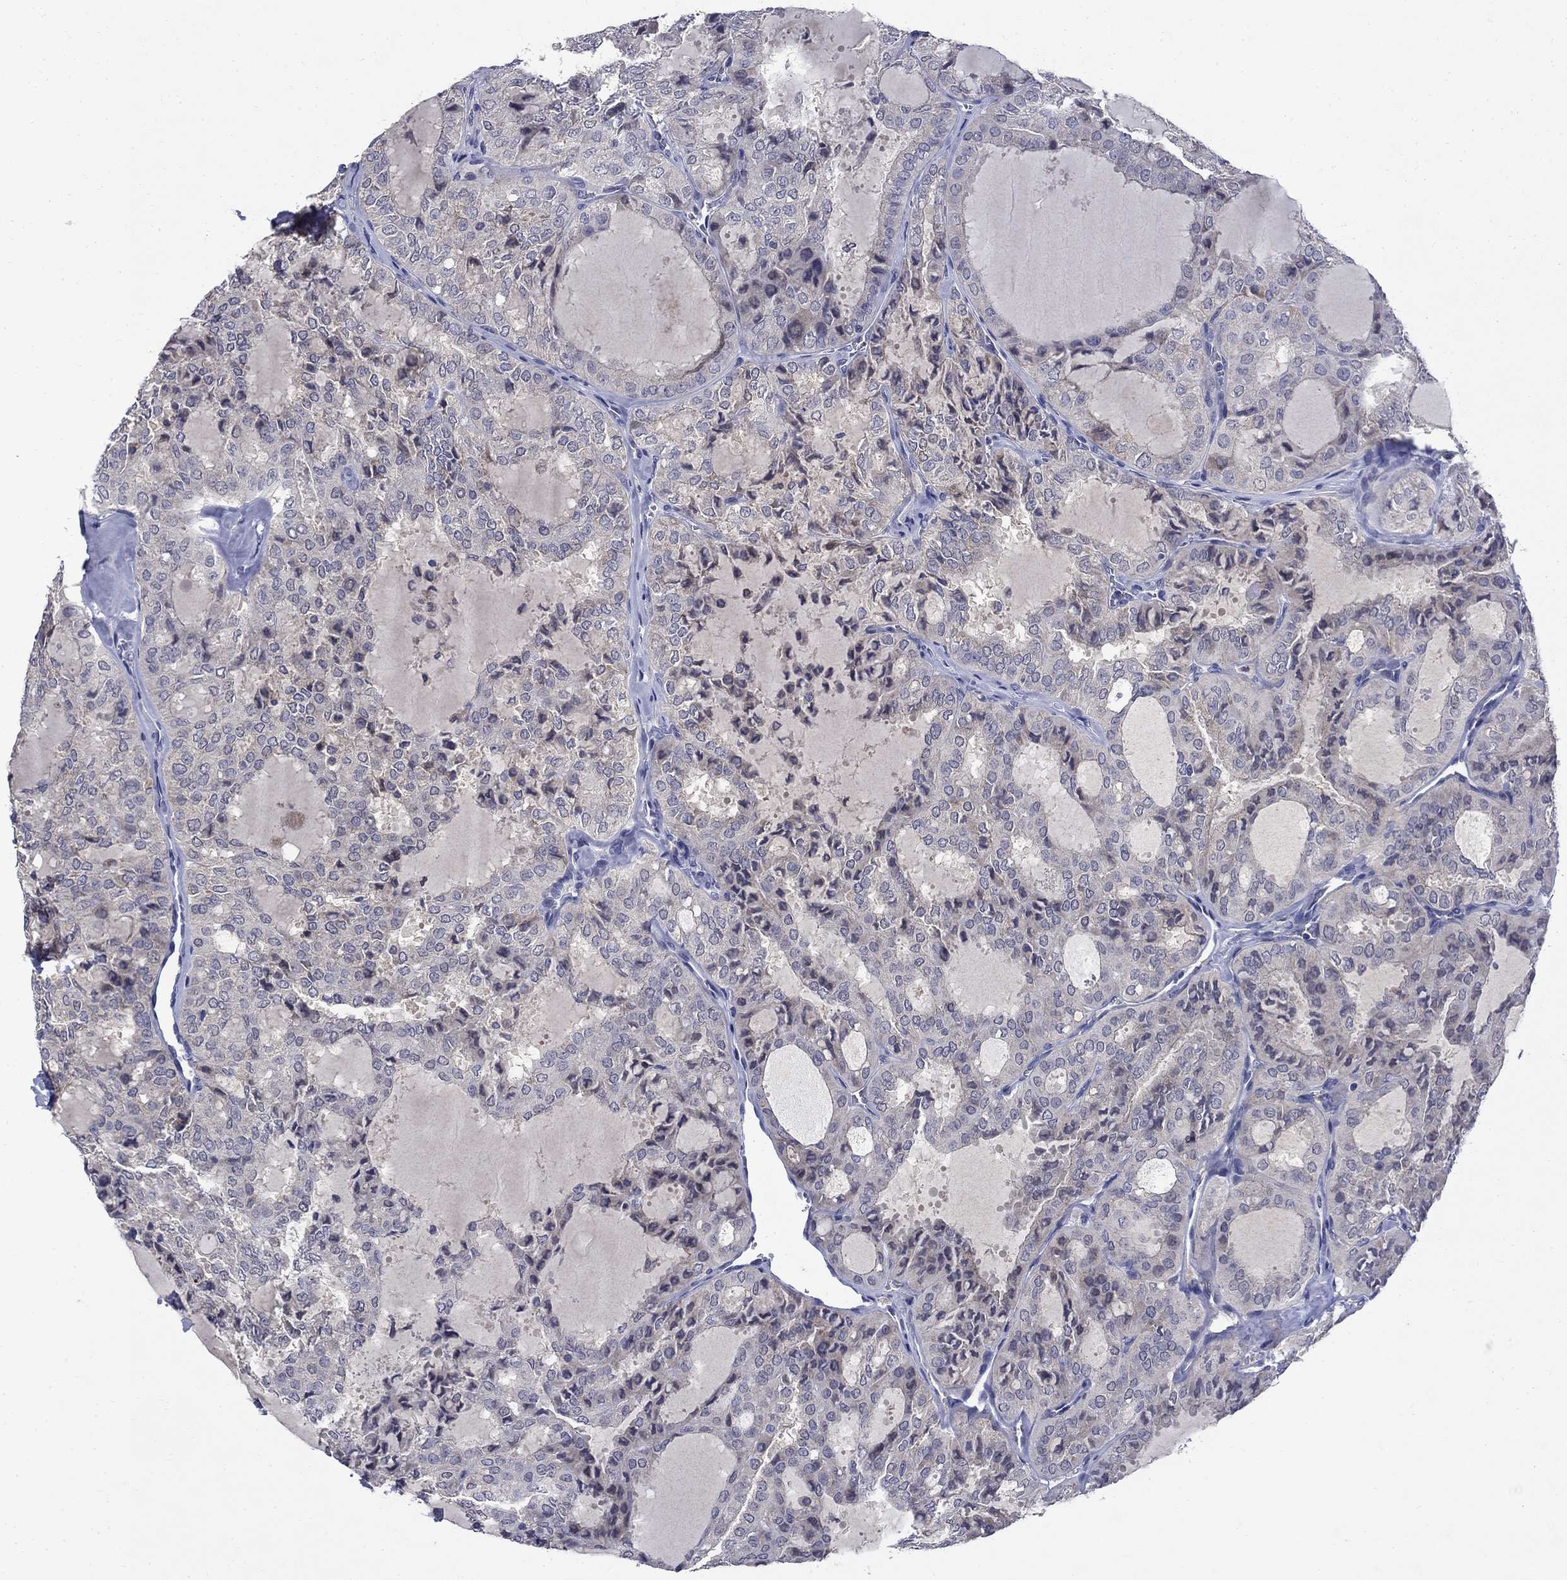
{"staining": {"intensity": "negative", "quantity": "none", "location": "none"}, "tissue": "thyroid cancer", "cell_type": "Tumor cells", "image_type": "cancer", "snomed": [{"axis": "morphology", "description": "Follicular adenoma carcinoma, NOS"}, {"axis": "topography", "description": "Thyroid gland"}], "caption": "Immunohistochemistry (IHC) image of neoplastic tissue: human thyroid follicular adenoma carcinoma stained with DAB exhibits no significant protein staining in tumor cells.", "gene": "STAB2", "patient": {"sex": "male", "age": 75}}